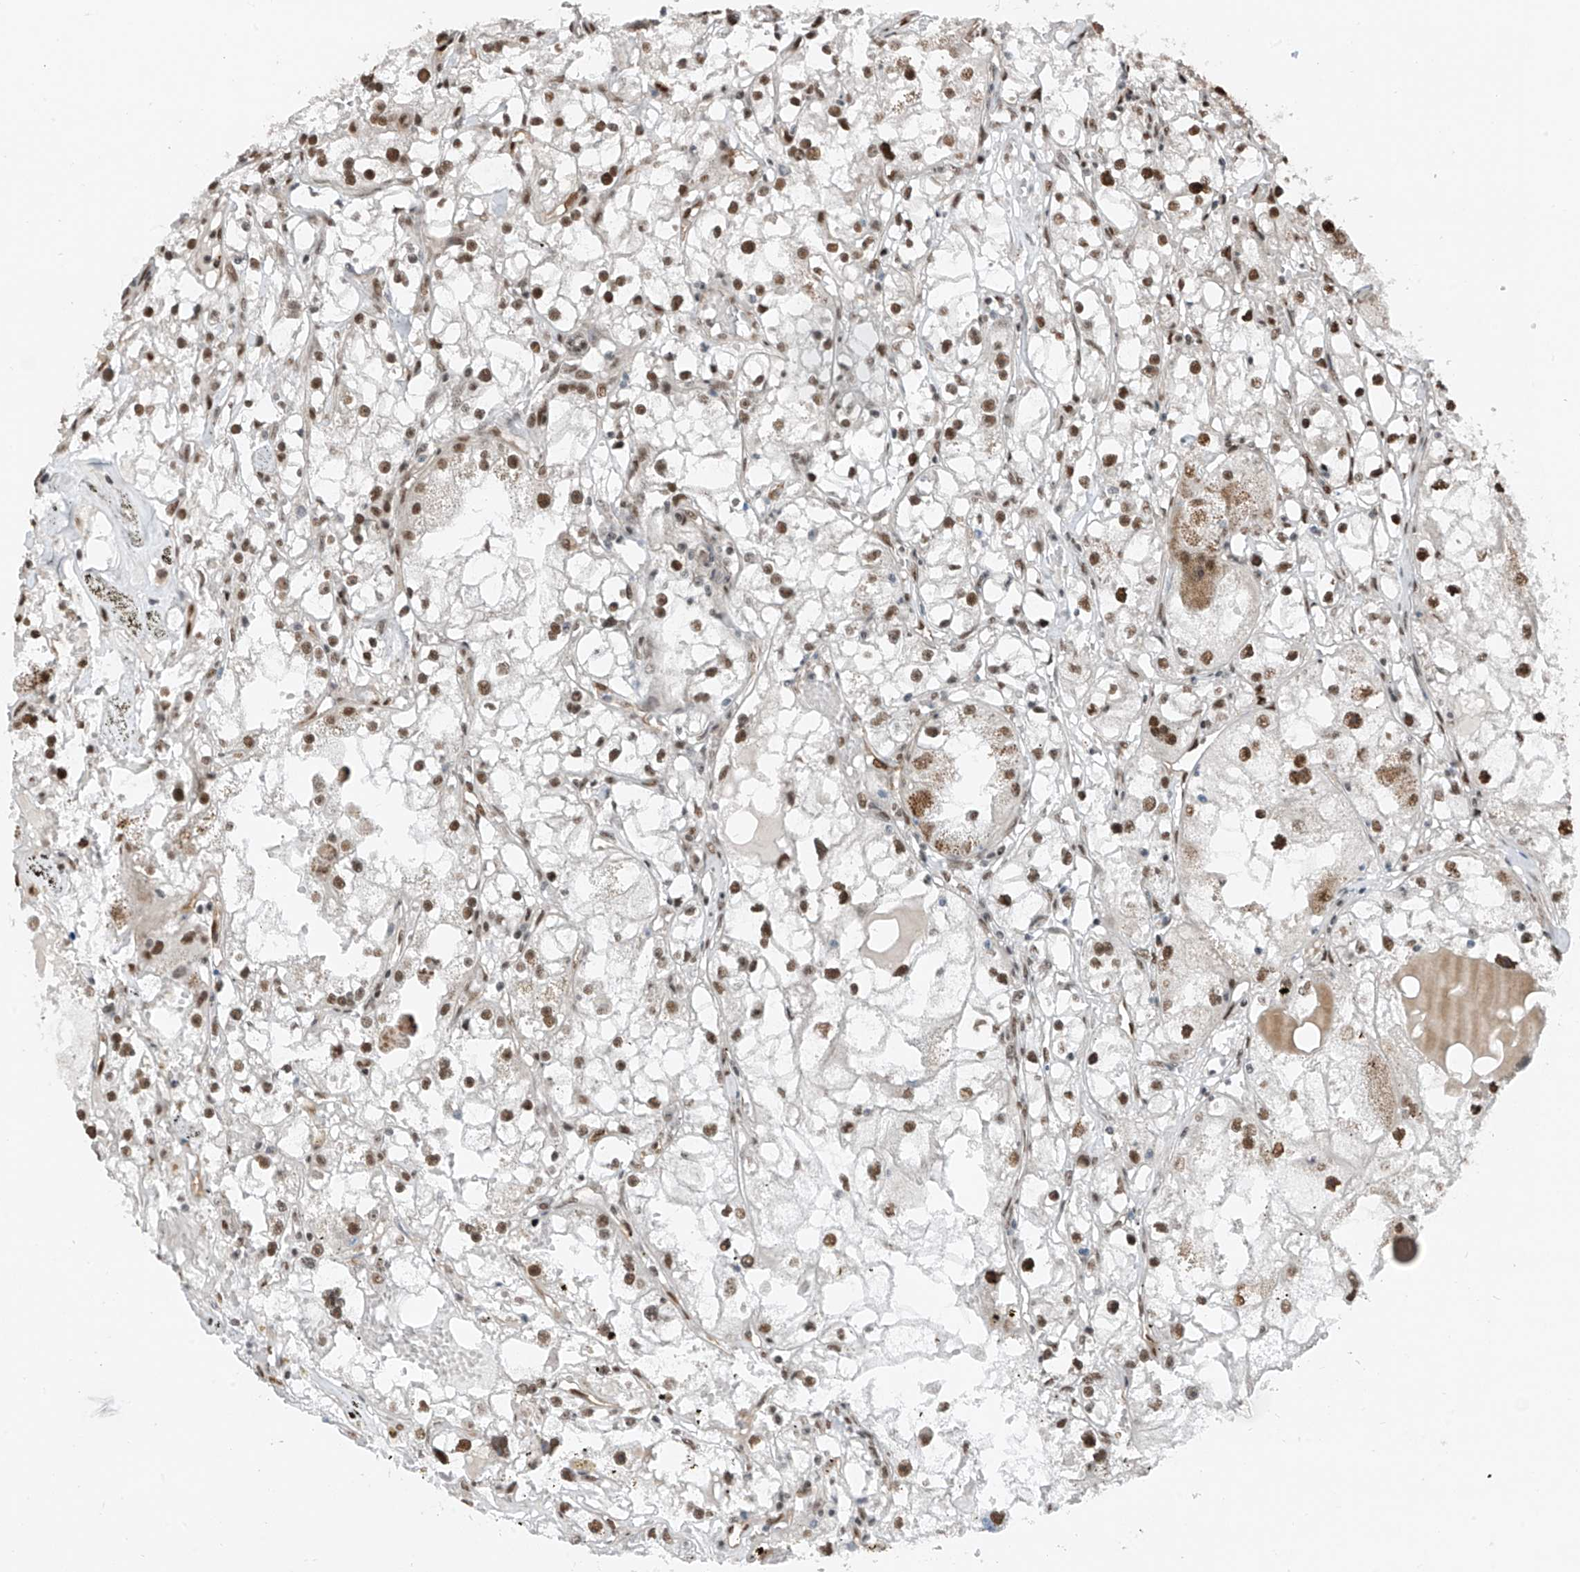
{"staining": {"intensity": "strong", "quantity": ">75%", "location": "nuclear"}, "tissue": "renal cancer", "cell_type": "Tumor cells", "image_type": "cancer", "snomed": [{"axis": "morphology", "description": "Adenocarcinoma, NOS"}, {"axis": "topography", "description": "Kidney"}], "caption": "This histopathology image shows renal cancer stained with immunohistochemistry (IHC) to label a protein in brown. The nuclear of tumor cells show strong positivity for the protein. Nuclei are counter-stained blue.", "gene": "RBP7", "patient": {"sex": "male", "age": 56}}